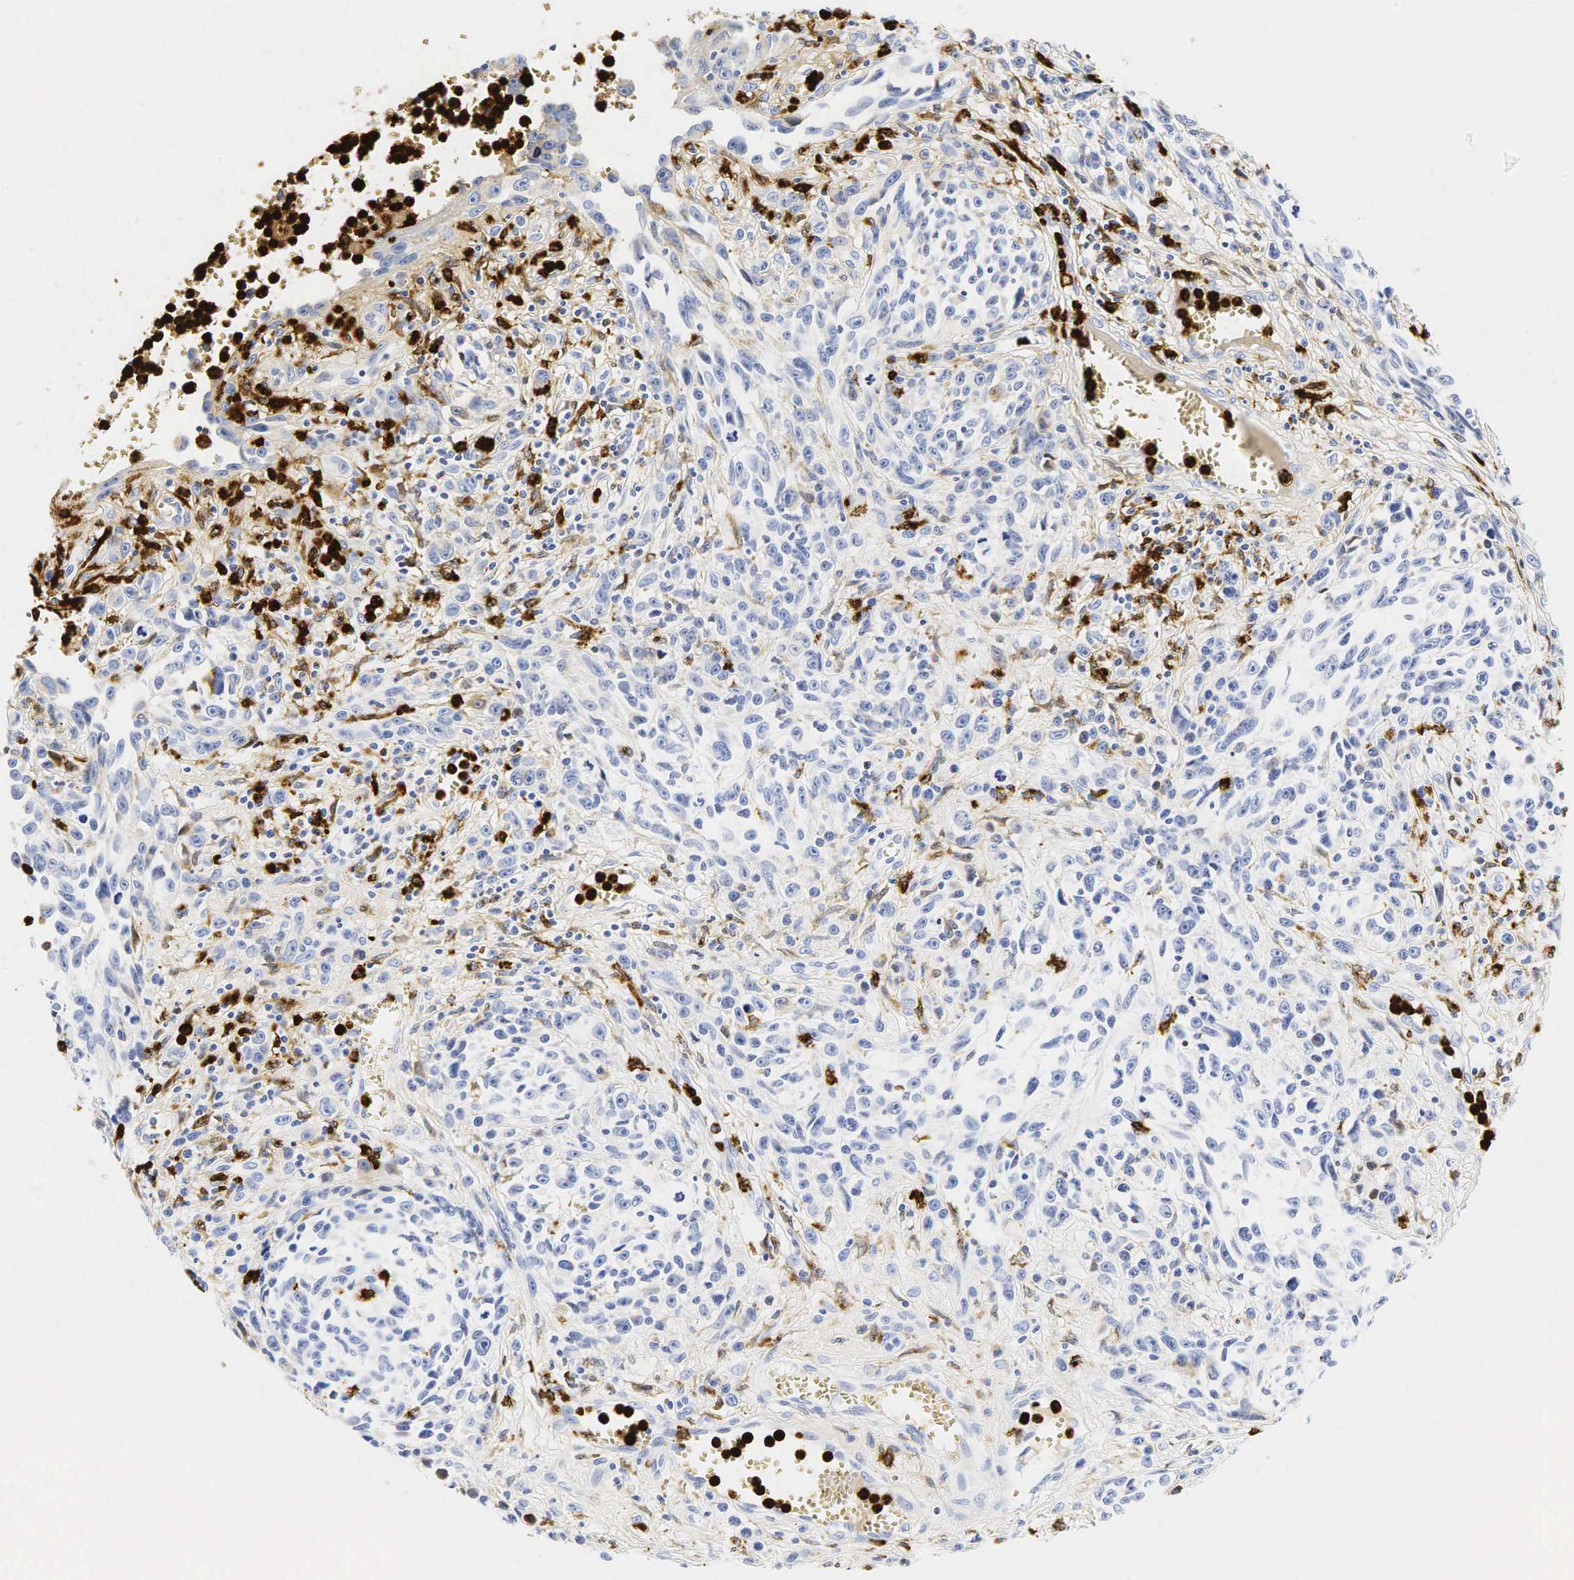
{"staining": {"intensity": "negative", "quantity": "none", "location": "none"}, "tissue": "melanoma", "cell_type": "Tumor cells", "image_type": "cancer", "snomed": [{"axis": "morphology", "description": "Malignant melanoma, NOS"}, {"axis": "topography", "description": "Skin"}], "caption": "A photomicrograph of human malignant melanoma is negative for staining in tumor cells.", "gene": "LYZ", "patient": {"sex": "female", "age": 82}}